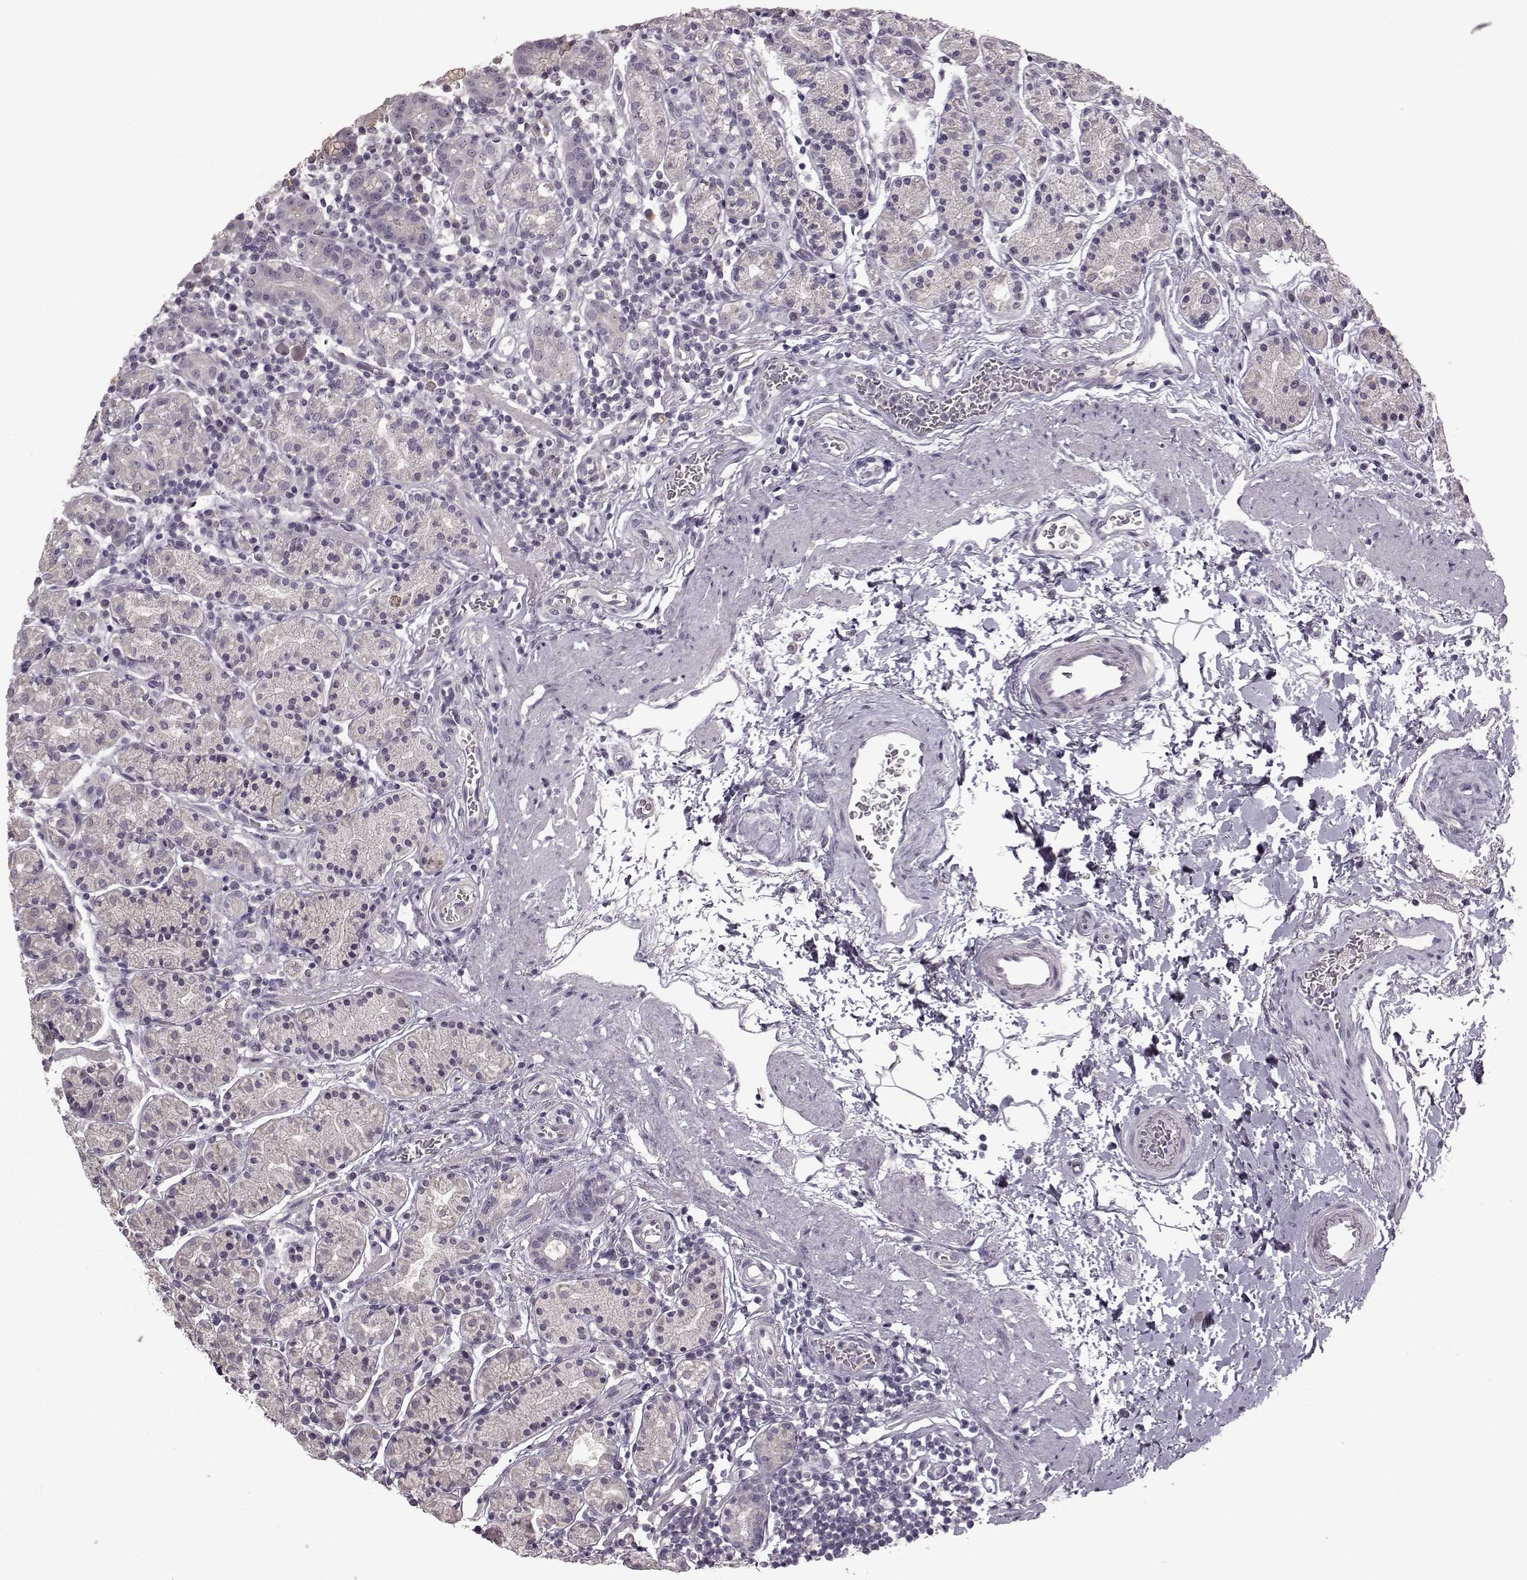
{"staining": {"intensity": "negative", "quantity": "none", "location": "none"}, "tissue": "stomach", "cell_type": "Glandular cells", "image_type": "normal", "snomed": [{"axis": "morphology", "description": "Normal tissue, NOS"}, {"axis": "topography", "description": "Stomach, upper"}, {"axis": "topography", "description": "Stomach"}], "caption": "This is an immunohistochemistry histopathology image of unremarkable stomach. There is no staining in glandular cells.", "gene": "LHB", "patient": {"sex": "male", "age": 62}}